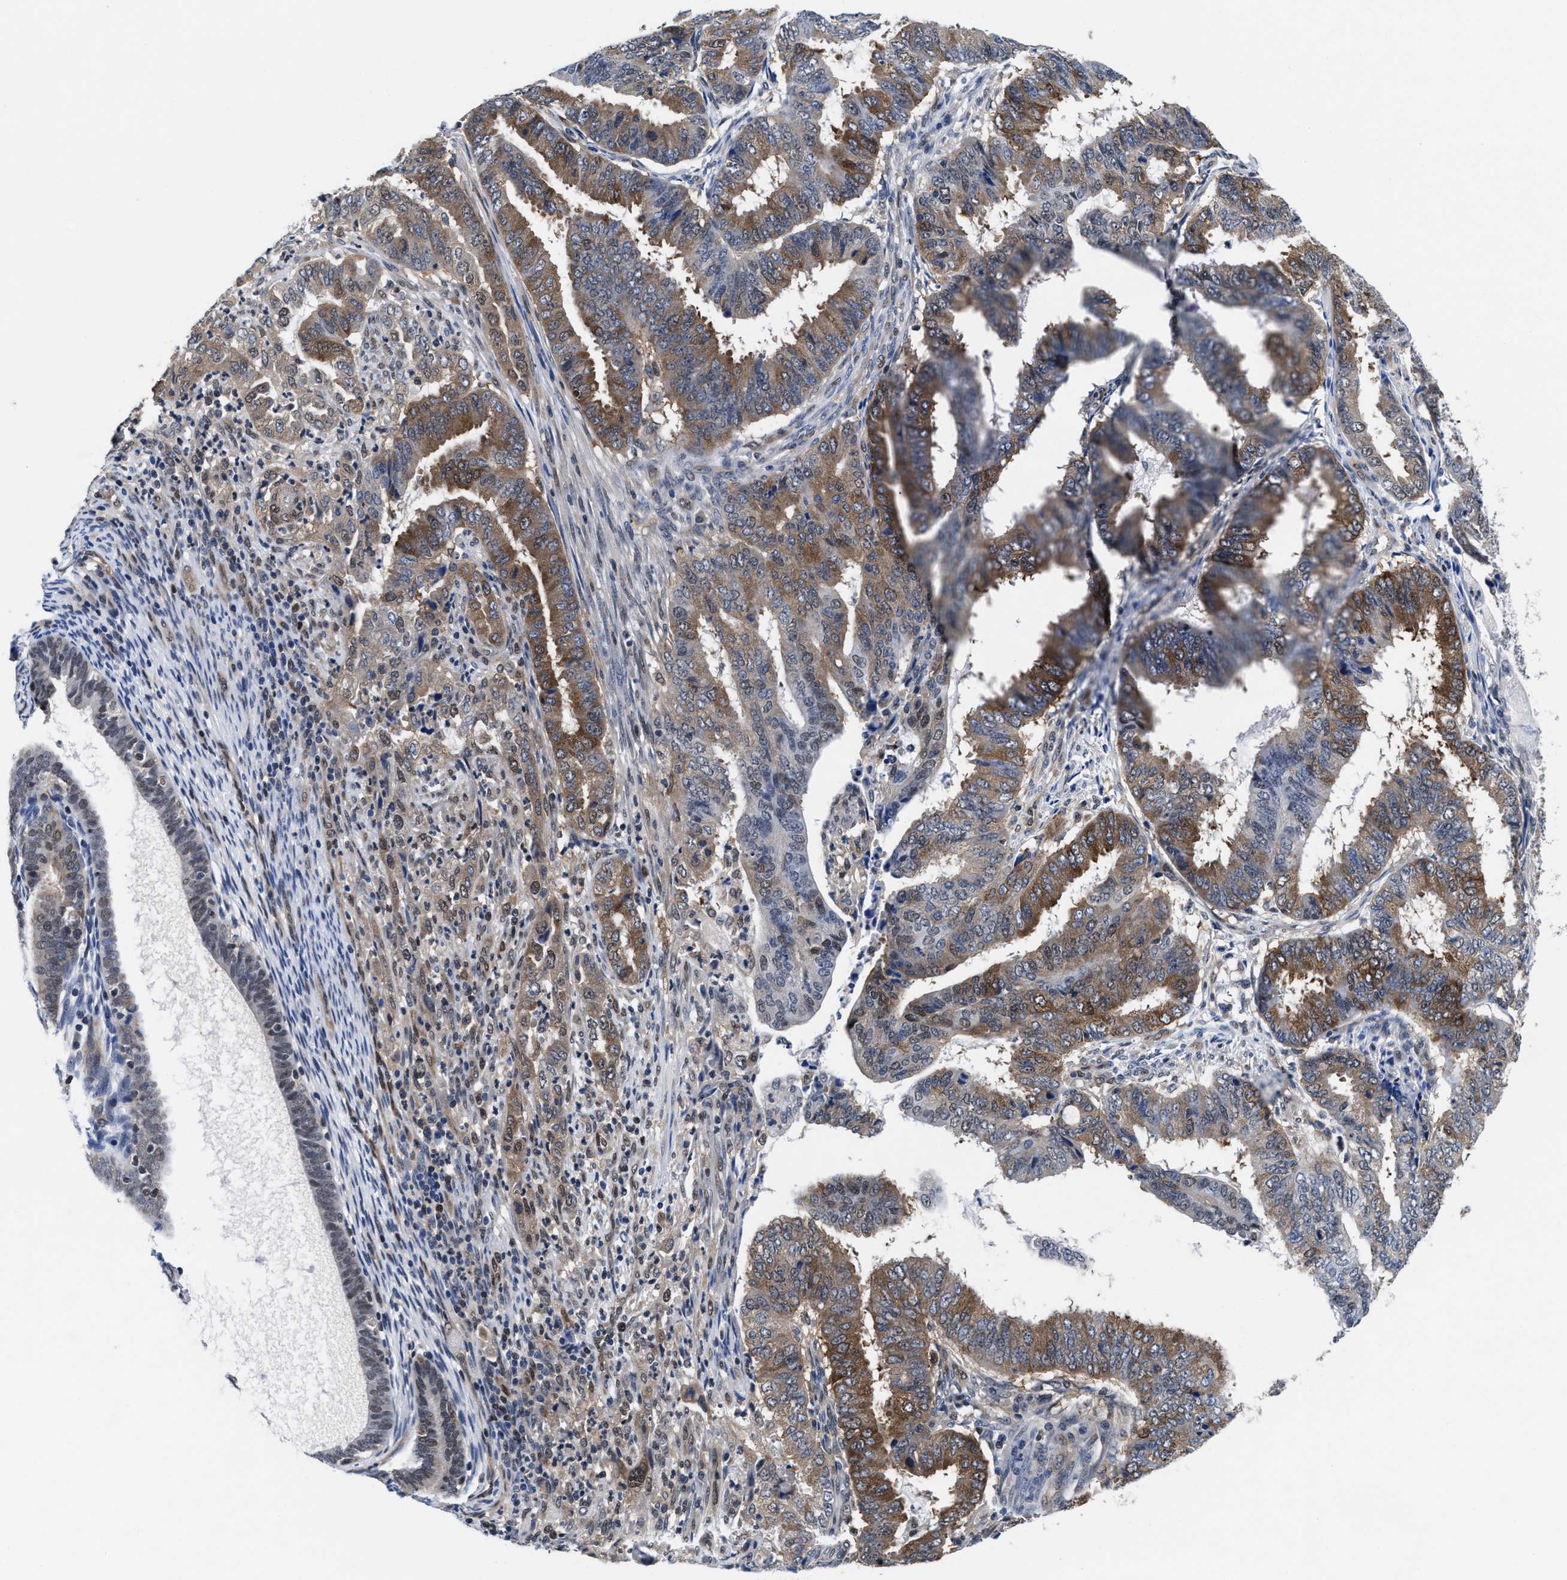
{"staining": {"intensity": "moderate", "quantity": ">75%", "location": "cytoplasmic/membranous"}, "tissue": "endometrial cancer", "cell_type": "Tumor cells", "image_type": "cancer", "snomed": [{"axis": "morphology", "description": "Adenocarcinoma, NOS"}, {"axis": "topography", "description": "Endometrium"}], "caption": "DAB immunohistochemical staining of human endometrial adenocarcinoma reveals moderate cytoplasmic/membranous protein staining in about >75% of tumor cells. (brown staining indicates protein expression, while blue staining denotes nuclei).", "gene": "ACLY", "patient": {"sex": "female", "age": 51}}